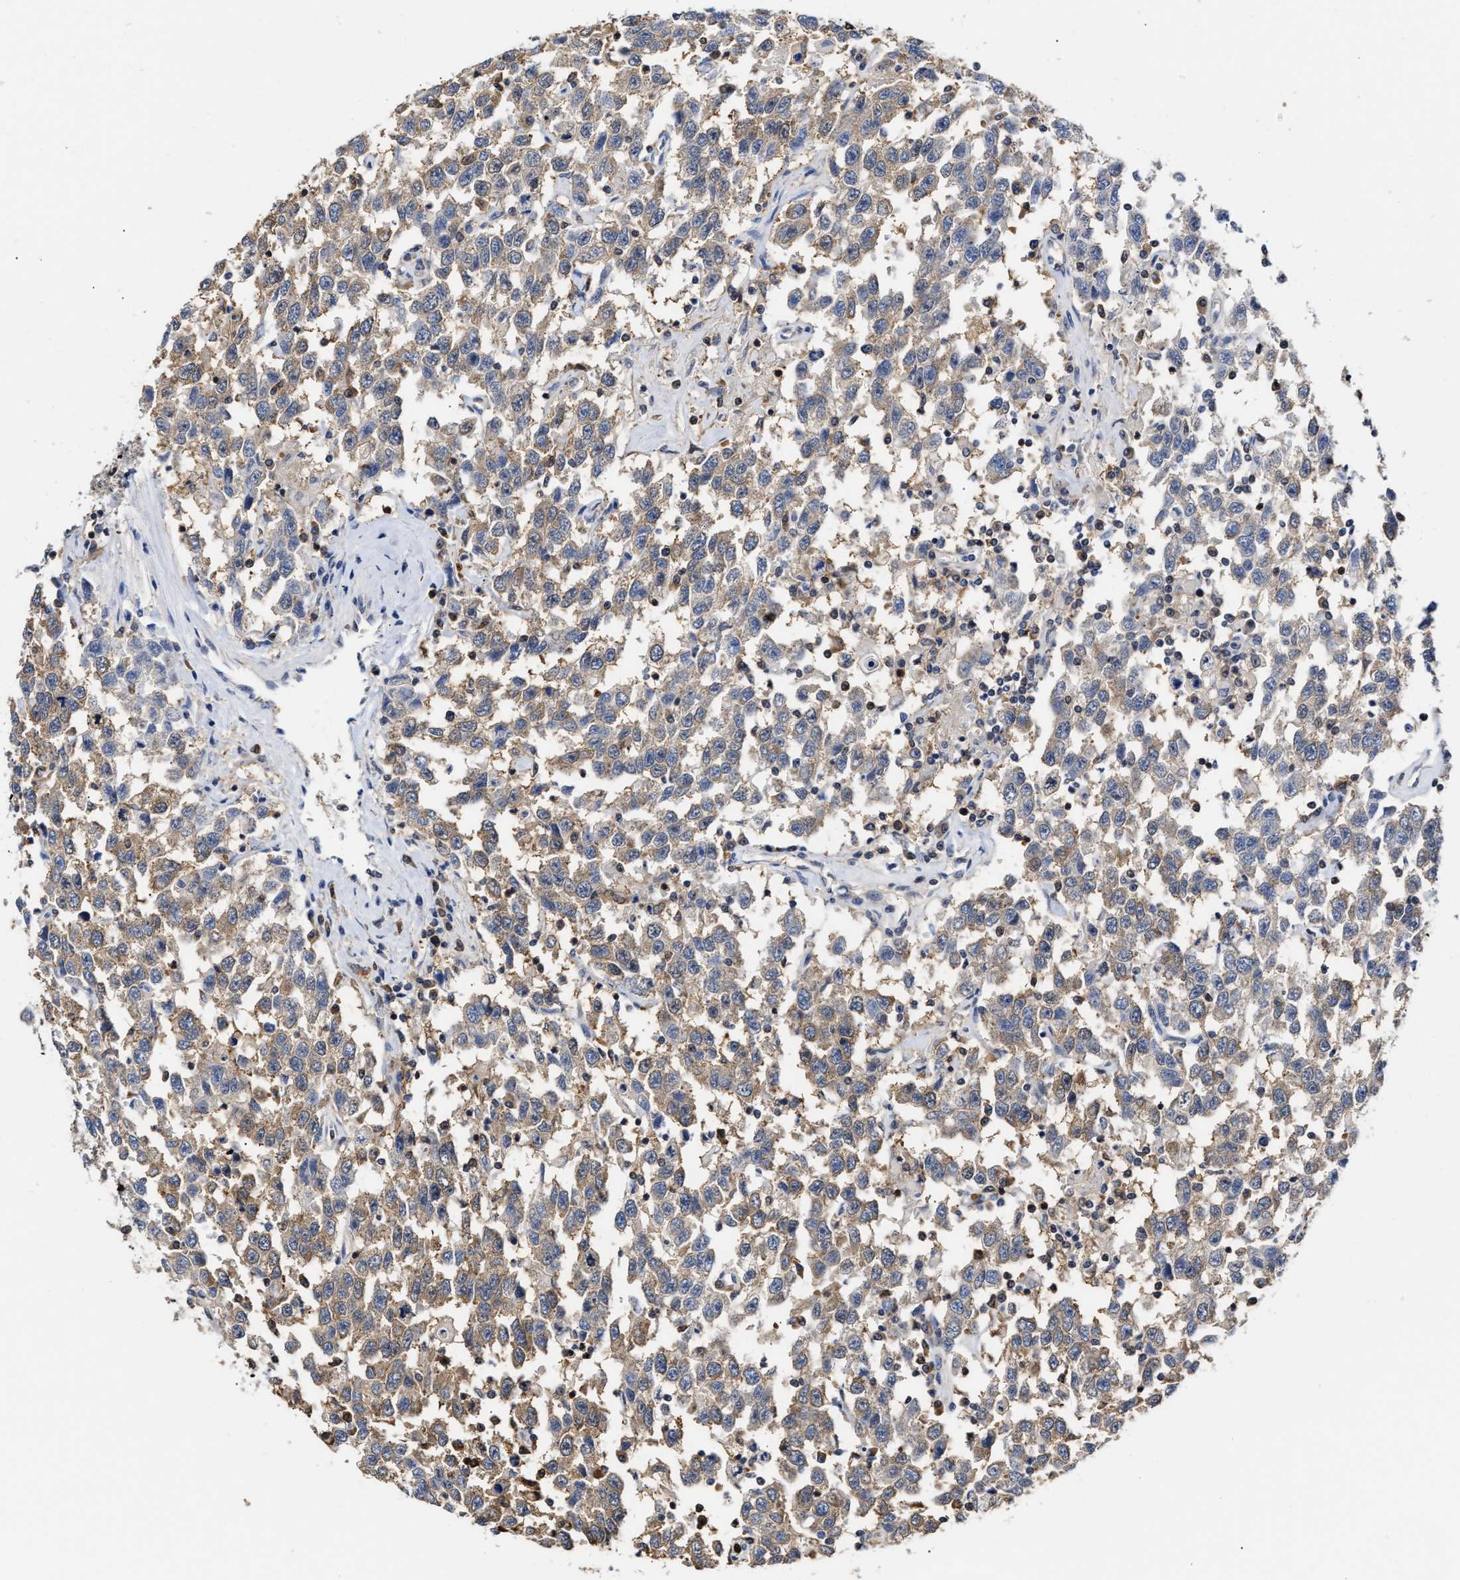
{"staining": {"intensity": "weak", "quantity": ">75%", "location": "cytoplasmic/membranous"}, "tissue": "testis cancer", "cell_type": "Tumor cells", "image_type": "cancer", "snomed": [{"axis": "morphology", "description": "Seminoma, NOS"}, {"axis": "topography", "description": "Testis"}], "caption": "IHC of human seminoma (testis) reveals low levels of weak cytoplasmic/membranous positivity in approximately >75% of tumor cells. Nuclei are stained in blue.", "gene": "KLHDC1", "patient": {"sex": "male", "age": 41}}